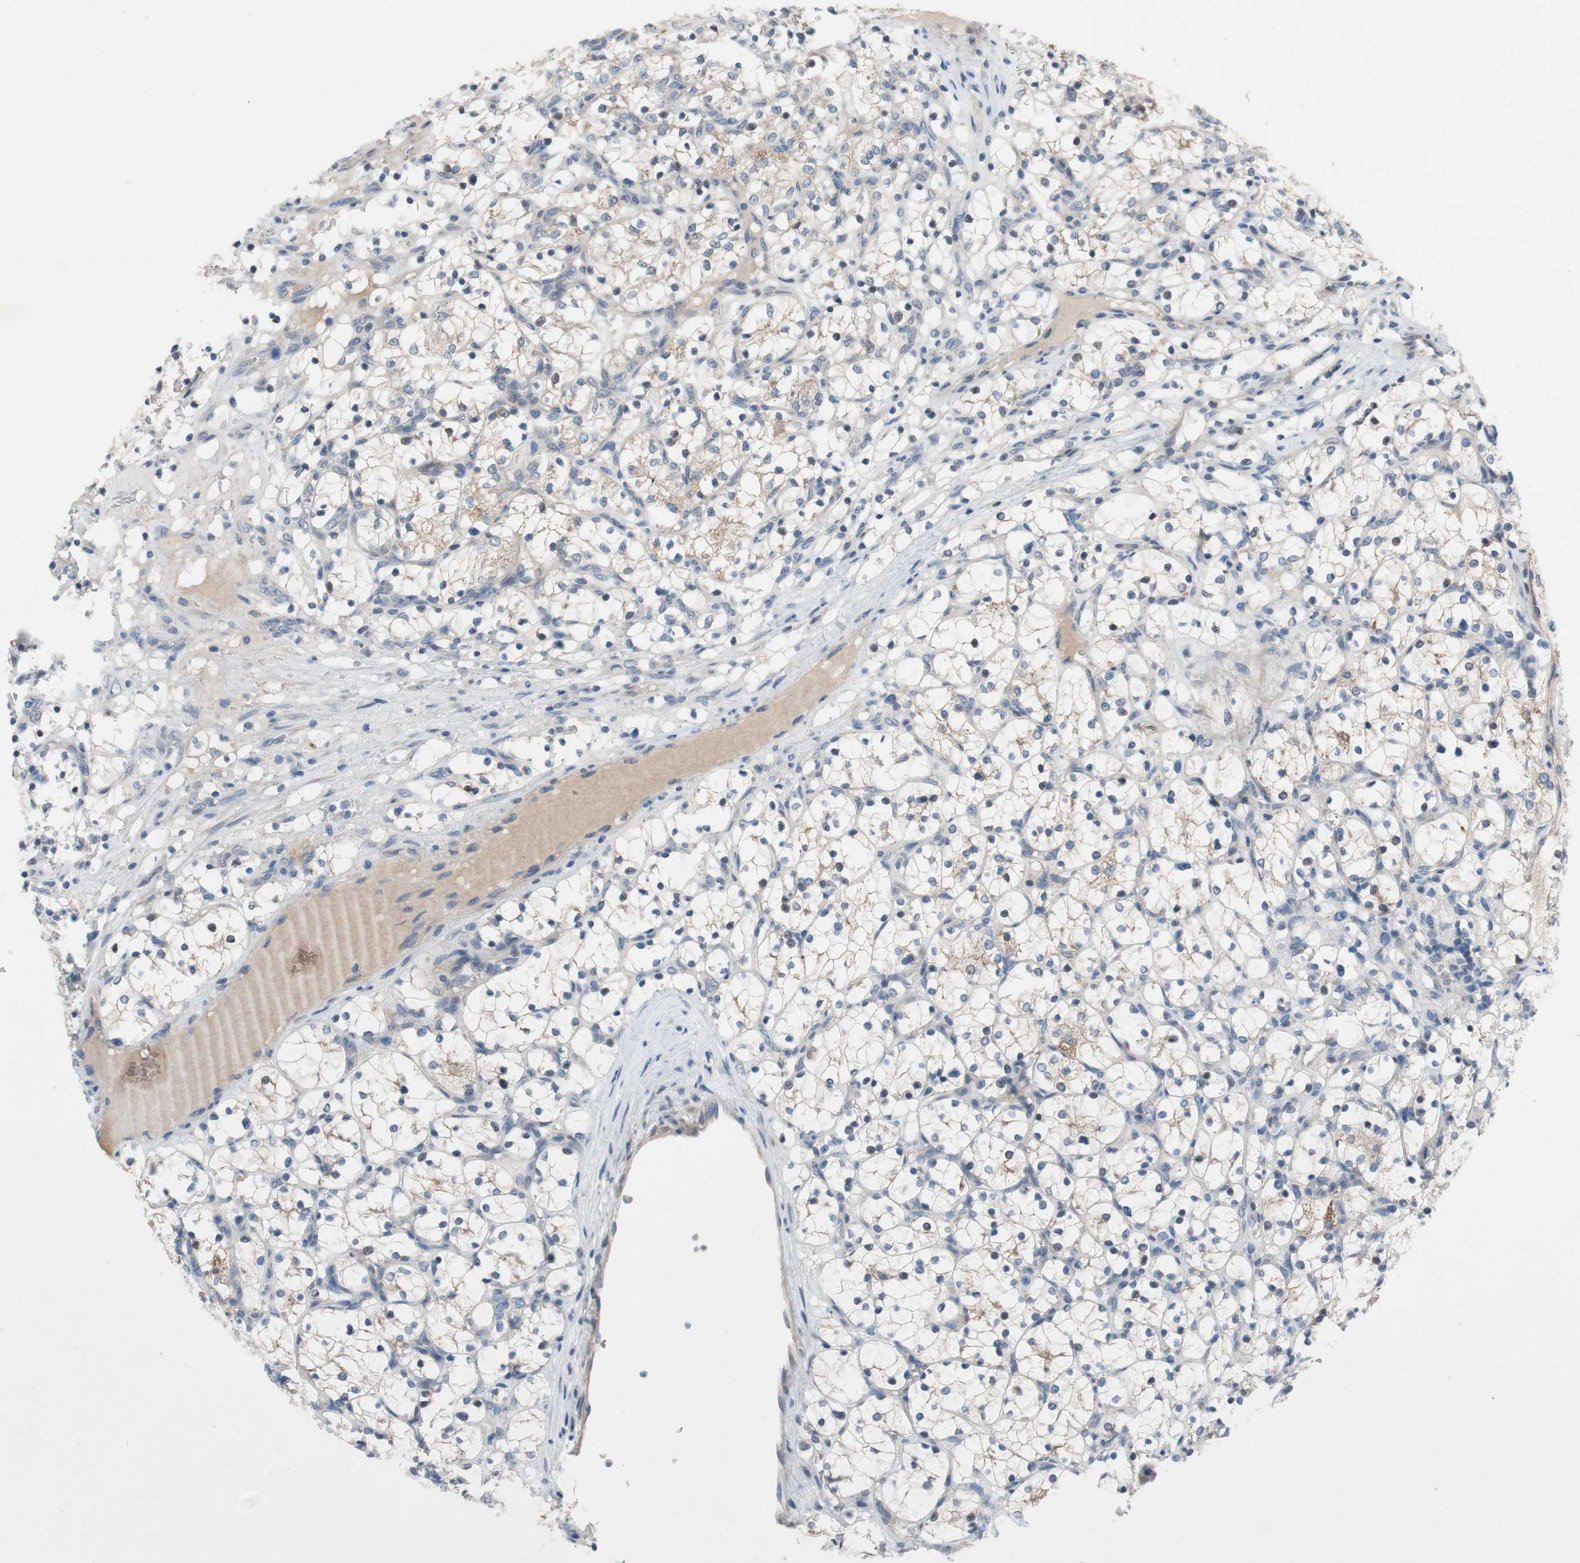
{"staining": {"intensity": "negative", "quantity": "none", "location": "none"}, "tissue": "renal cancer", "cell_type": "Tumor cells", "image_type": "cancer", "snomed": [{"axis": "morphology", "description": "Adenocarcinoma, NOS"}, {"axis": "topography", "description": "Kidney"}], "caption": "IHC of renal cancer (adenocarcinoma) exhibits no staining in tumor cells.", "gene": "TACR3", "patient": {"sex": "female", "age": 69}}